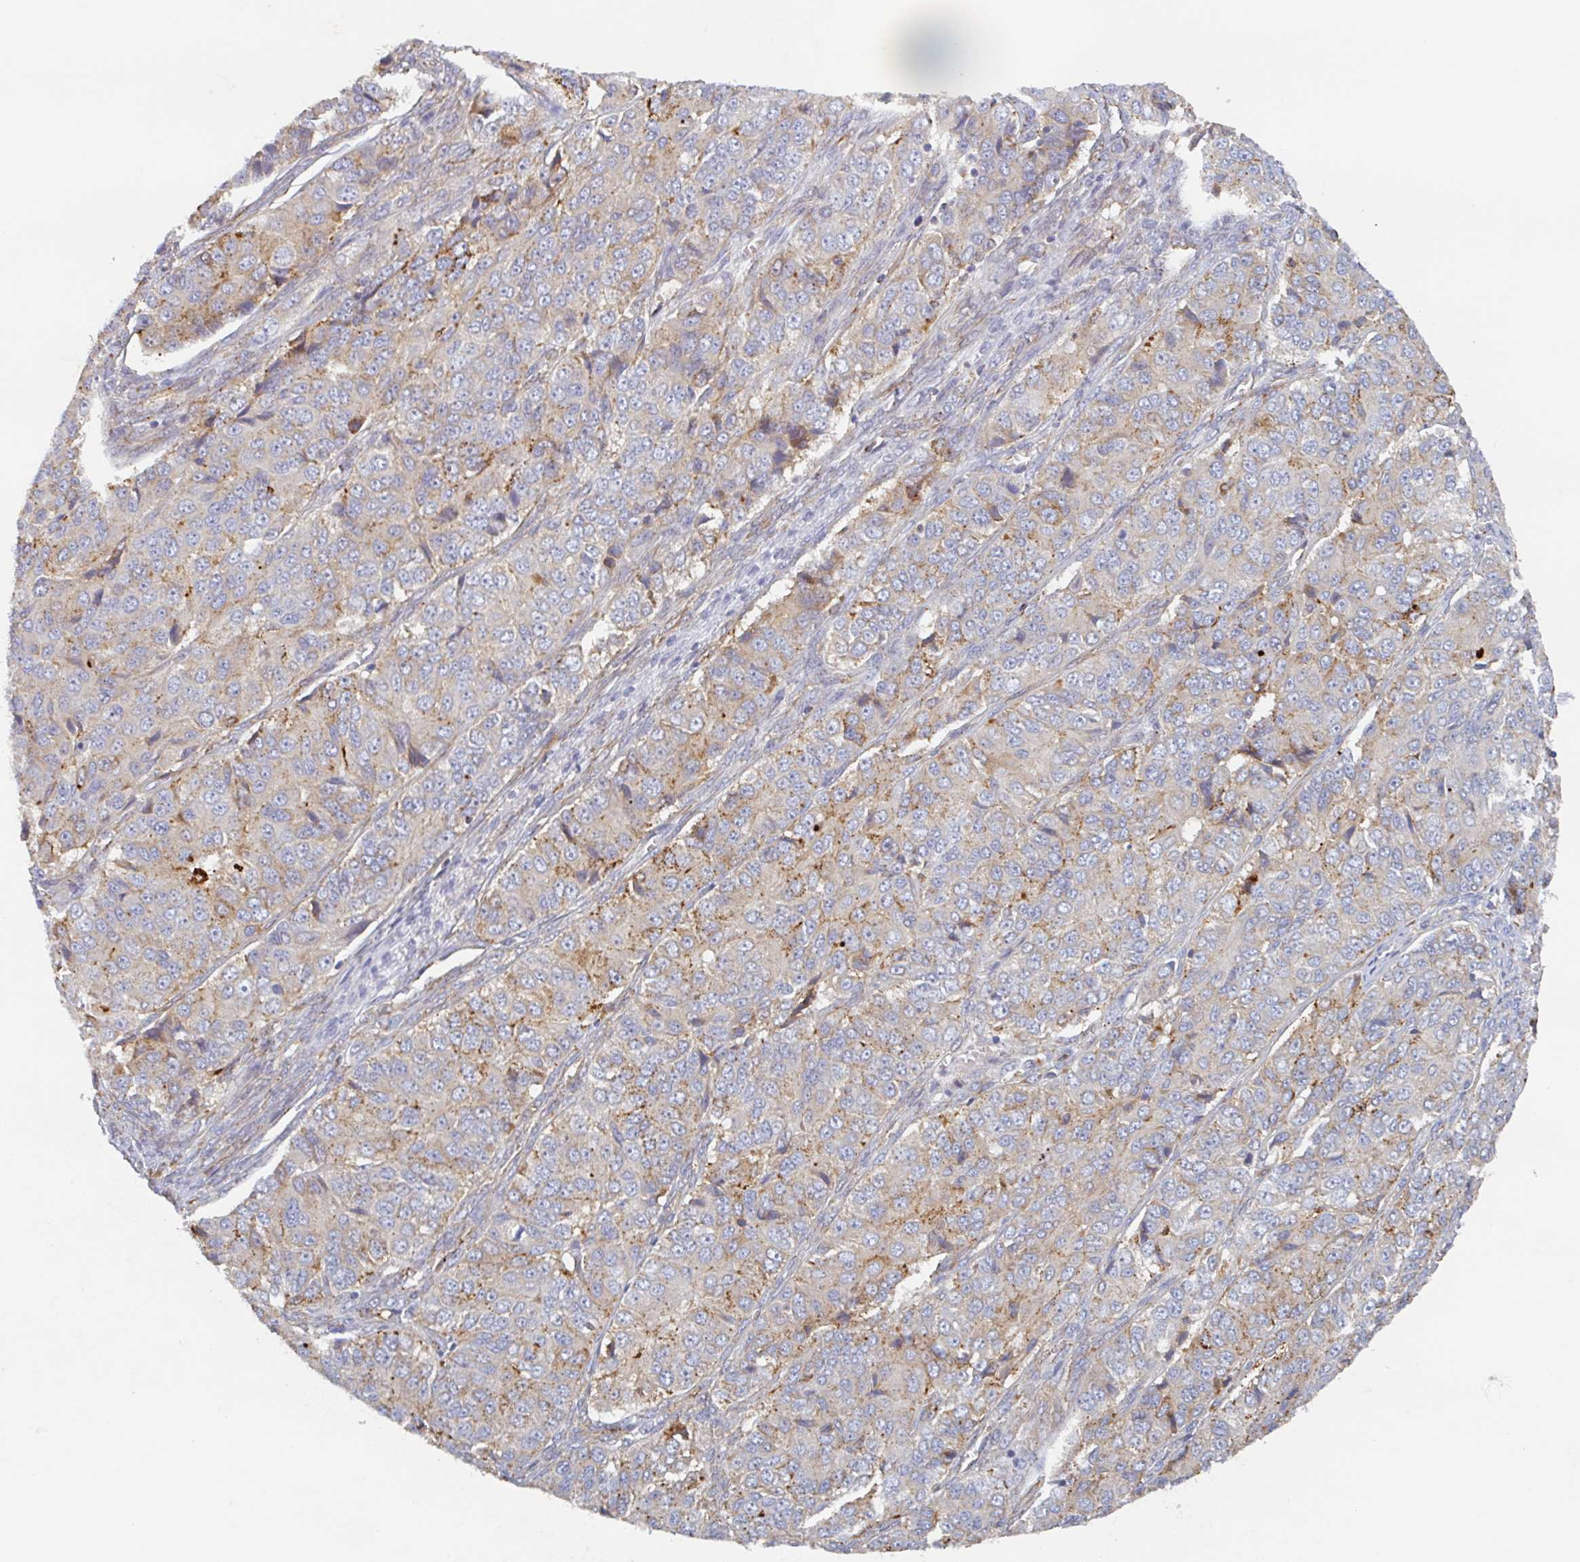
{"staining": {"intensity": "moderate", "quantity": "25%-75%", "location": "cytoplasmic/membranous"}, "tissue": "ovarian cancer", "cell_type": "Tumor cells", "image_type": "cancer", "snomed": [{"axis": "morphology", "description": "Carcinoma, endometroid"}, {"axis": "topography", "description": "Ovary"}], "caption": "Tumor cells reveal moderate cytoplasmic/membranous expression in approximately 25%-75% of cells in endometroid carcinoma (ovarian).", "gene": "MANBA", "patient": {"sex": "female", "age": 51}}